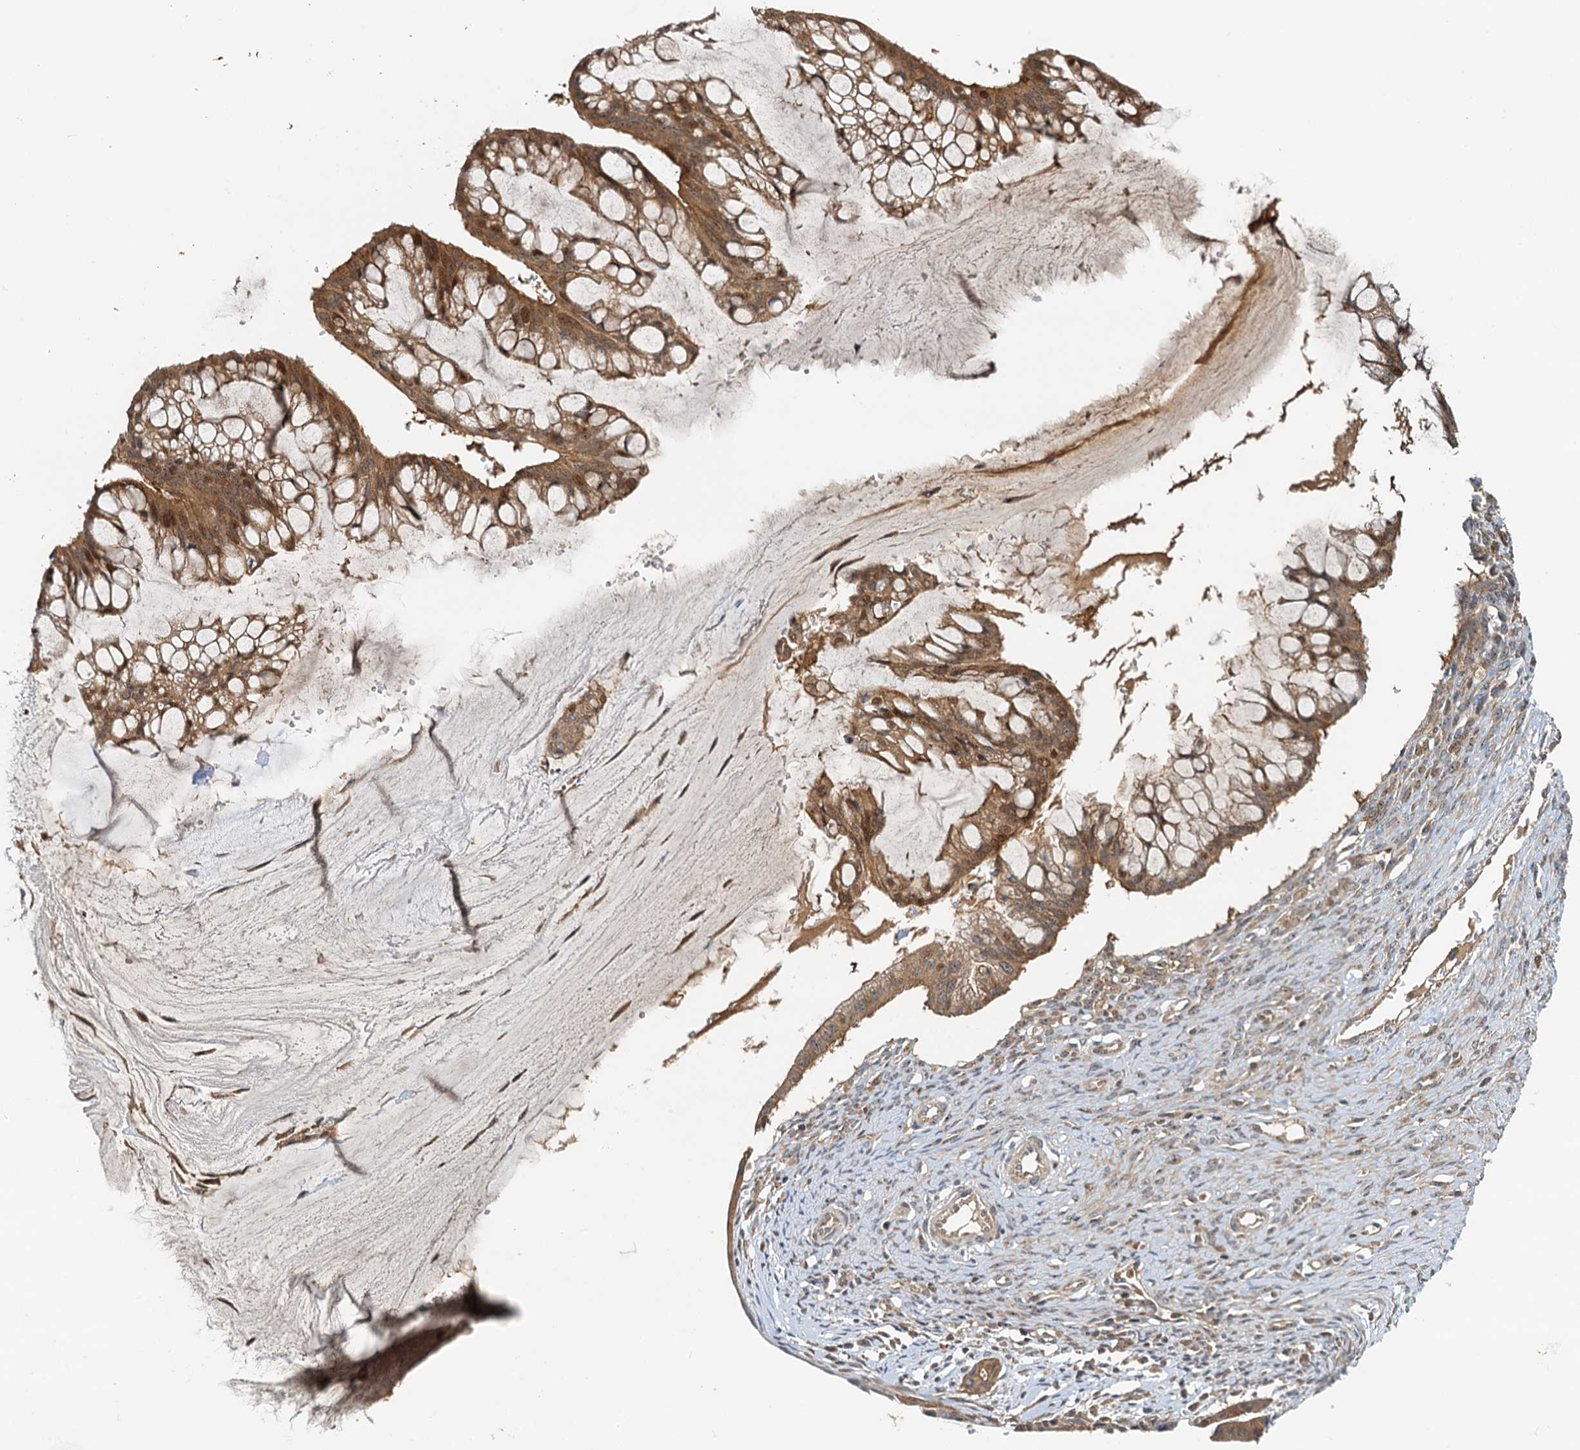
{"staining": {"intensity": "moderate", "quantity": ">75%", "location": "cytoplasmic/membranous,nuclear"}, "tissue": "ovarian cancer", "cell_type": "Tumor cells", "image_type": "cancer", "snomed": [{"axis": "morphology", "description": "Cystadenocarcinoma, mucinous, NOS"}, {"axis": "topography", "description": "Ovary"}], "caption": "Moderate cytoplasmic/membranous and nuclear staining for a protein is present in about >75% of tumor cells of ovarian mucinous cystadenocarcinoma using immunohistochemistry.", "gene": "TOLLIP", "patient": {"sex": "female", "age": 73}}